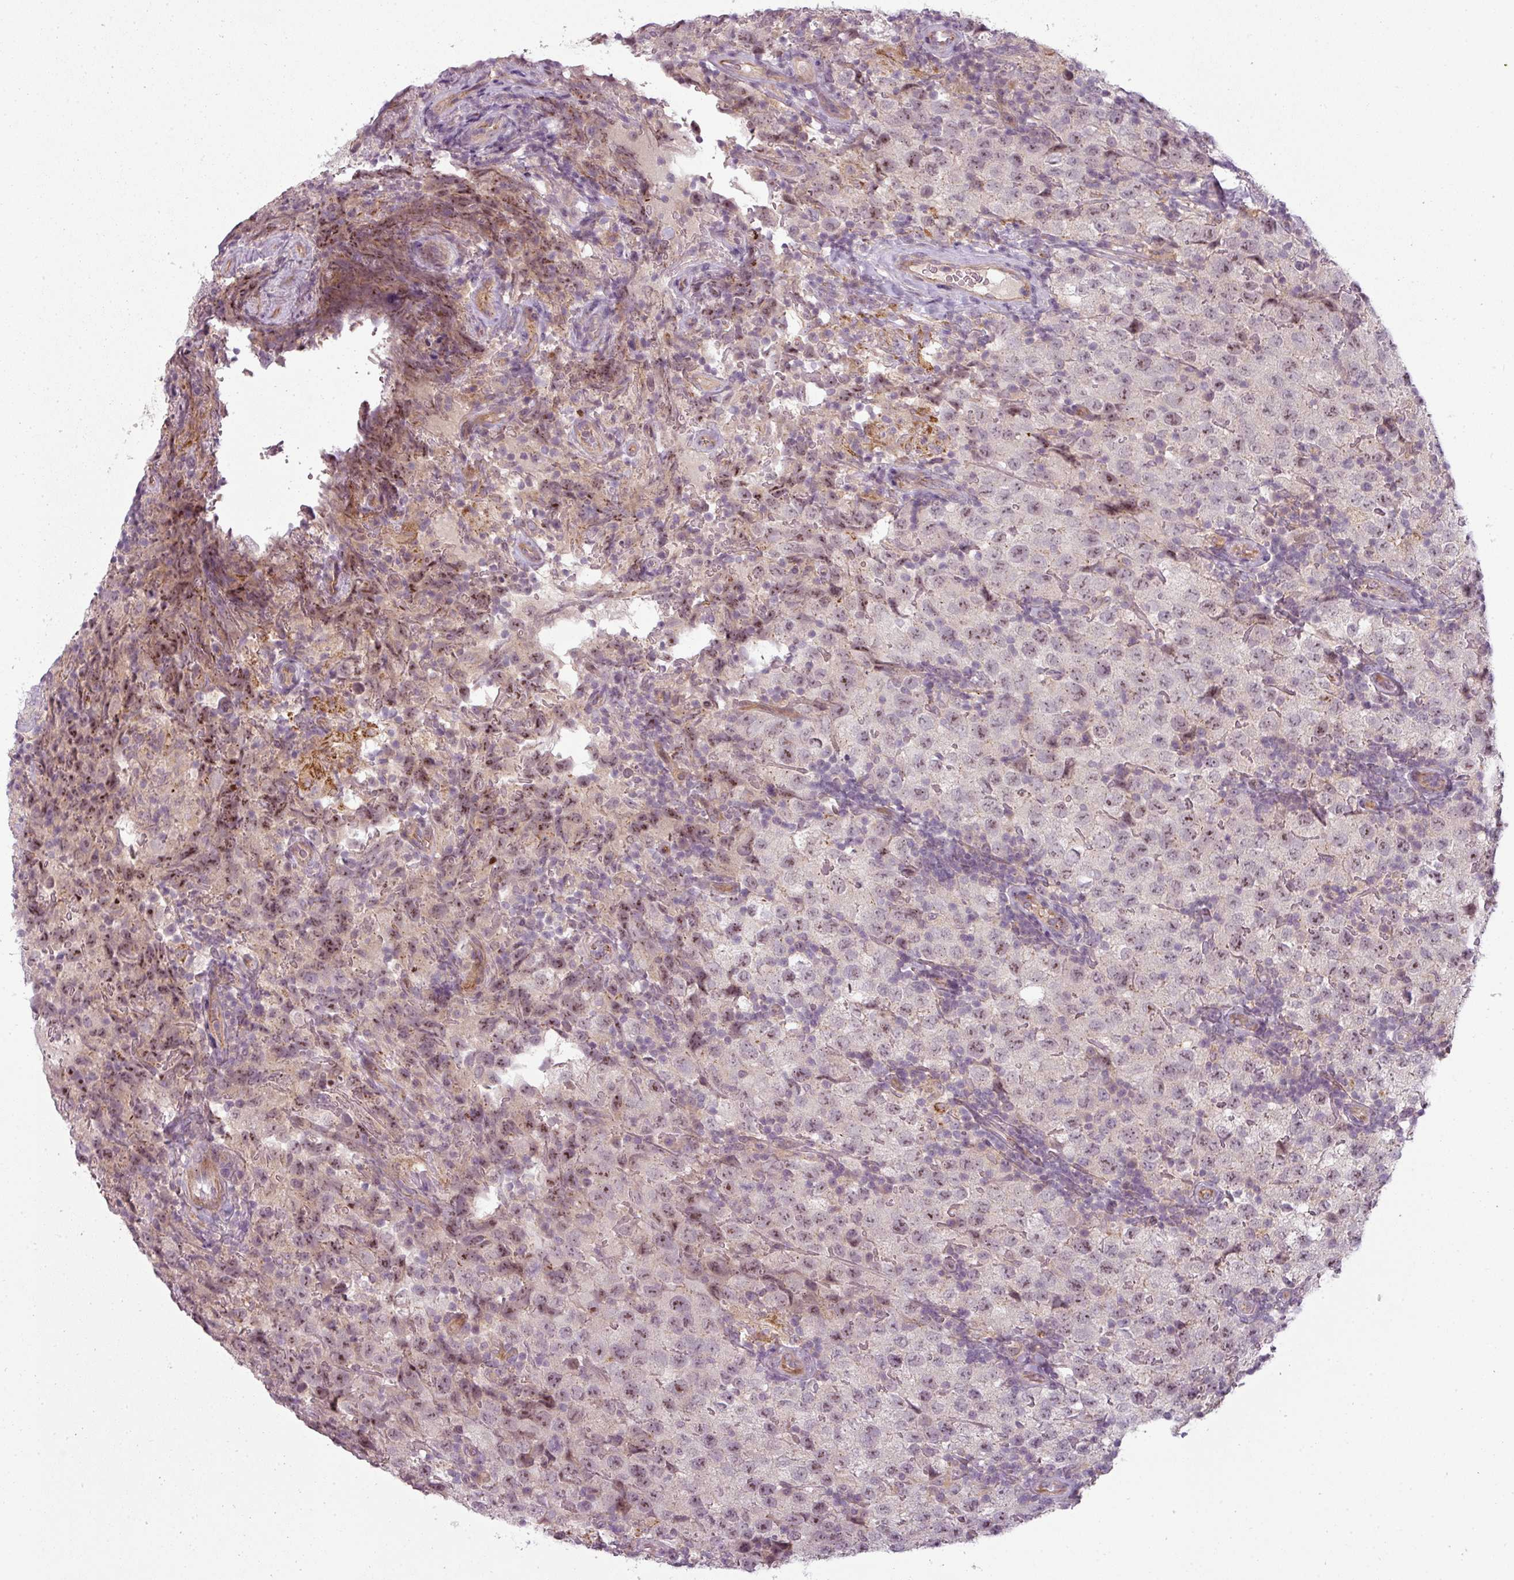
{"staining": {"intensity": "weak", "quantity": "25%-75%", "location": "nuclear"}, "tissue": "testis cancer", "cell_type": "Tumor cells", "image_type": "cancer", "snomed": [{"axis": "morphology", "description": "Seminoma, NOS"}, {"axis": "morphology", "description": "Carcinoma, Embryonal, NOS"}, {"axis": "topography", "description": "Testis"}], "caption": "Protein expression analysis of testis embryonal carcinoma shows weak nuclear positivity in approximately 25%-75% of tumor cells.", "gene": "SLC16A9", "patient": {"sex": "male", "age": 41}}